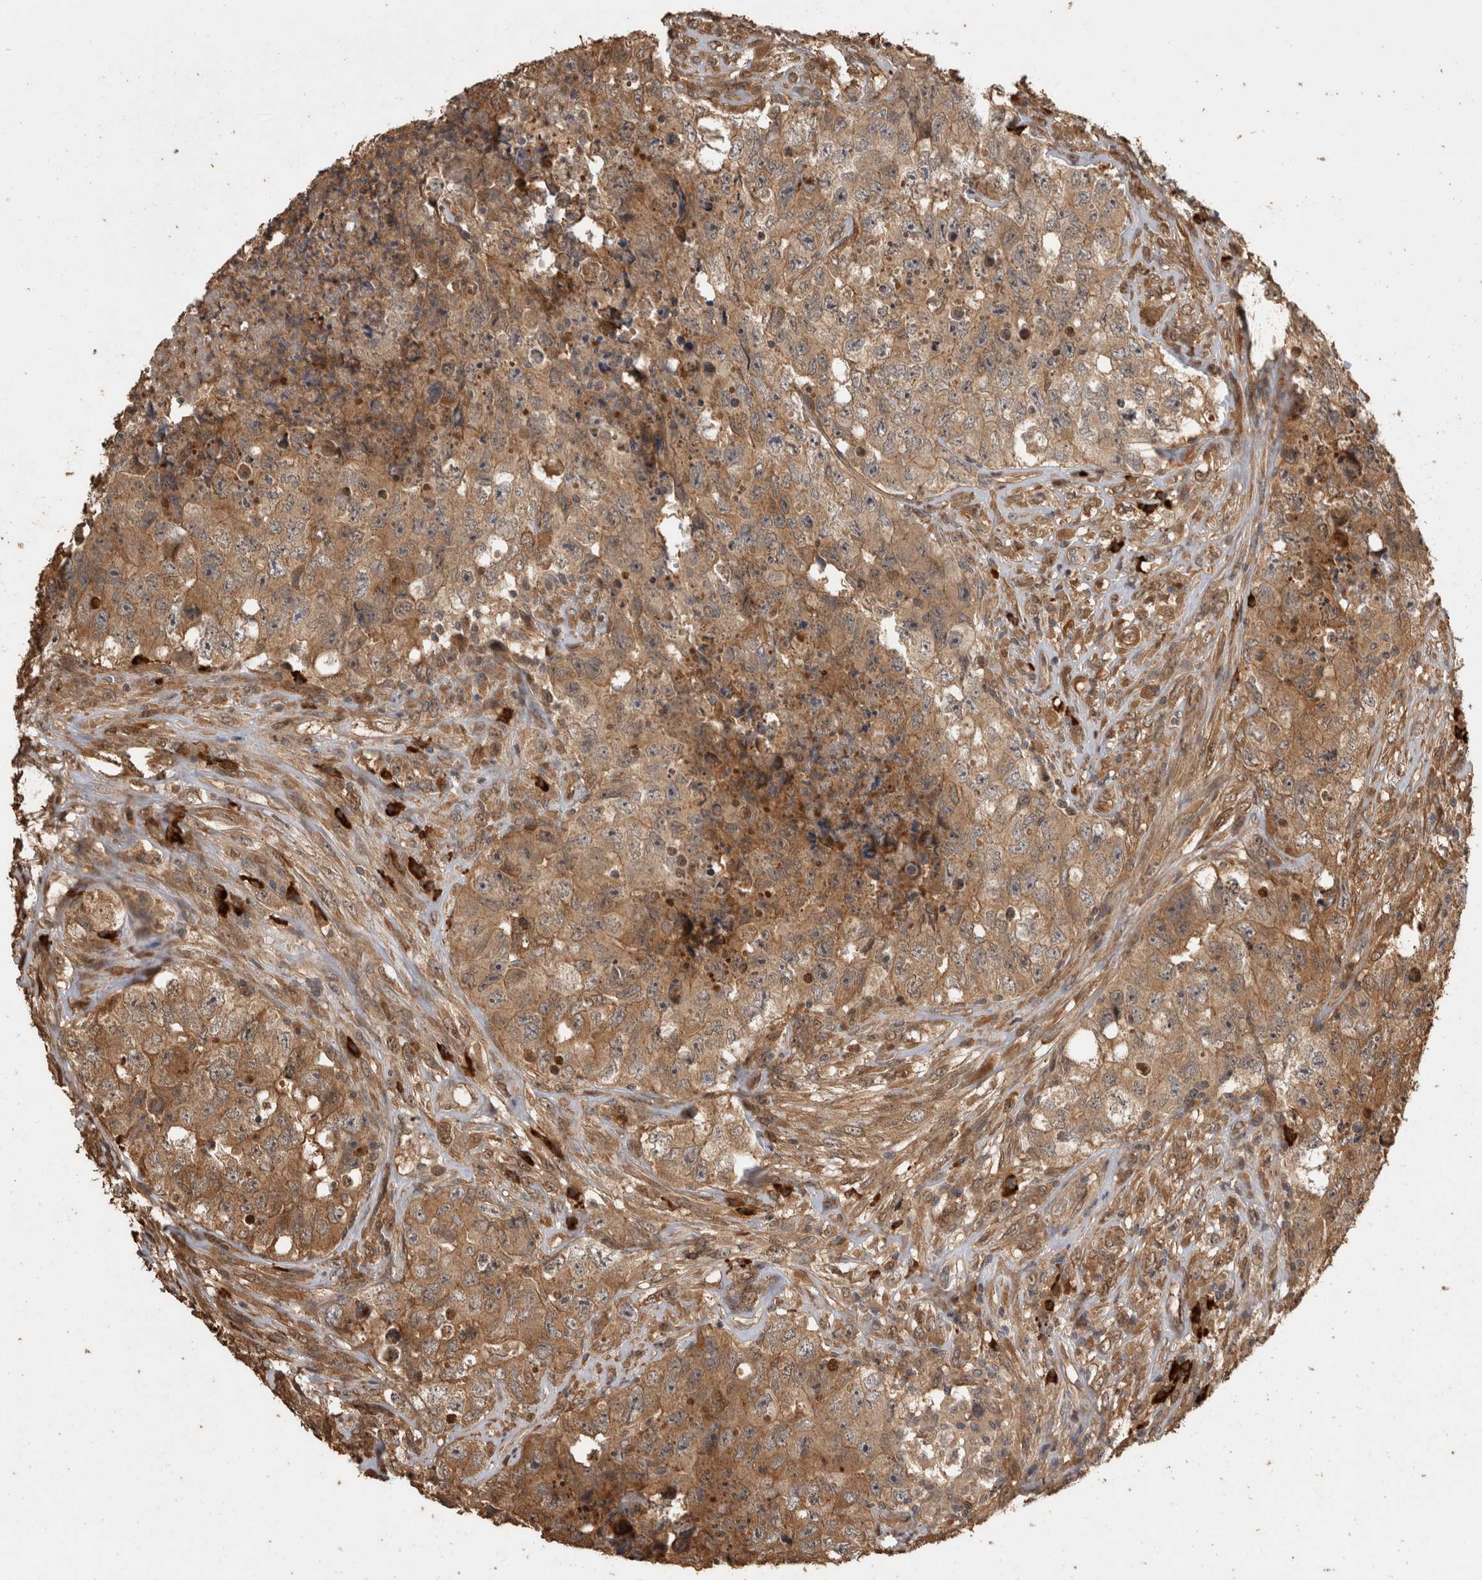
{"staining": {"intensity": "moderate", "quantity": ">75%", "location": "cytoplasmic/membranous"}, "tissue": "testis cancer", "cell_type": "Tumor cells", "image_type": "cancer", "snomed": [{"axis": "morphology", "description": "Carcinoma, Embryonal, NOS"}, {"axis": "topography", "description": "Testis"}], "caption": "Testis cancer stained for a protein (brown) shows moderate cytoplasmic/membranous positive expression in approximately >75% of tumor cells.", "gene": "RHPN1", "patient": {"sex": "male", "age": 32}}